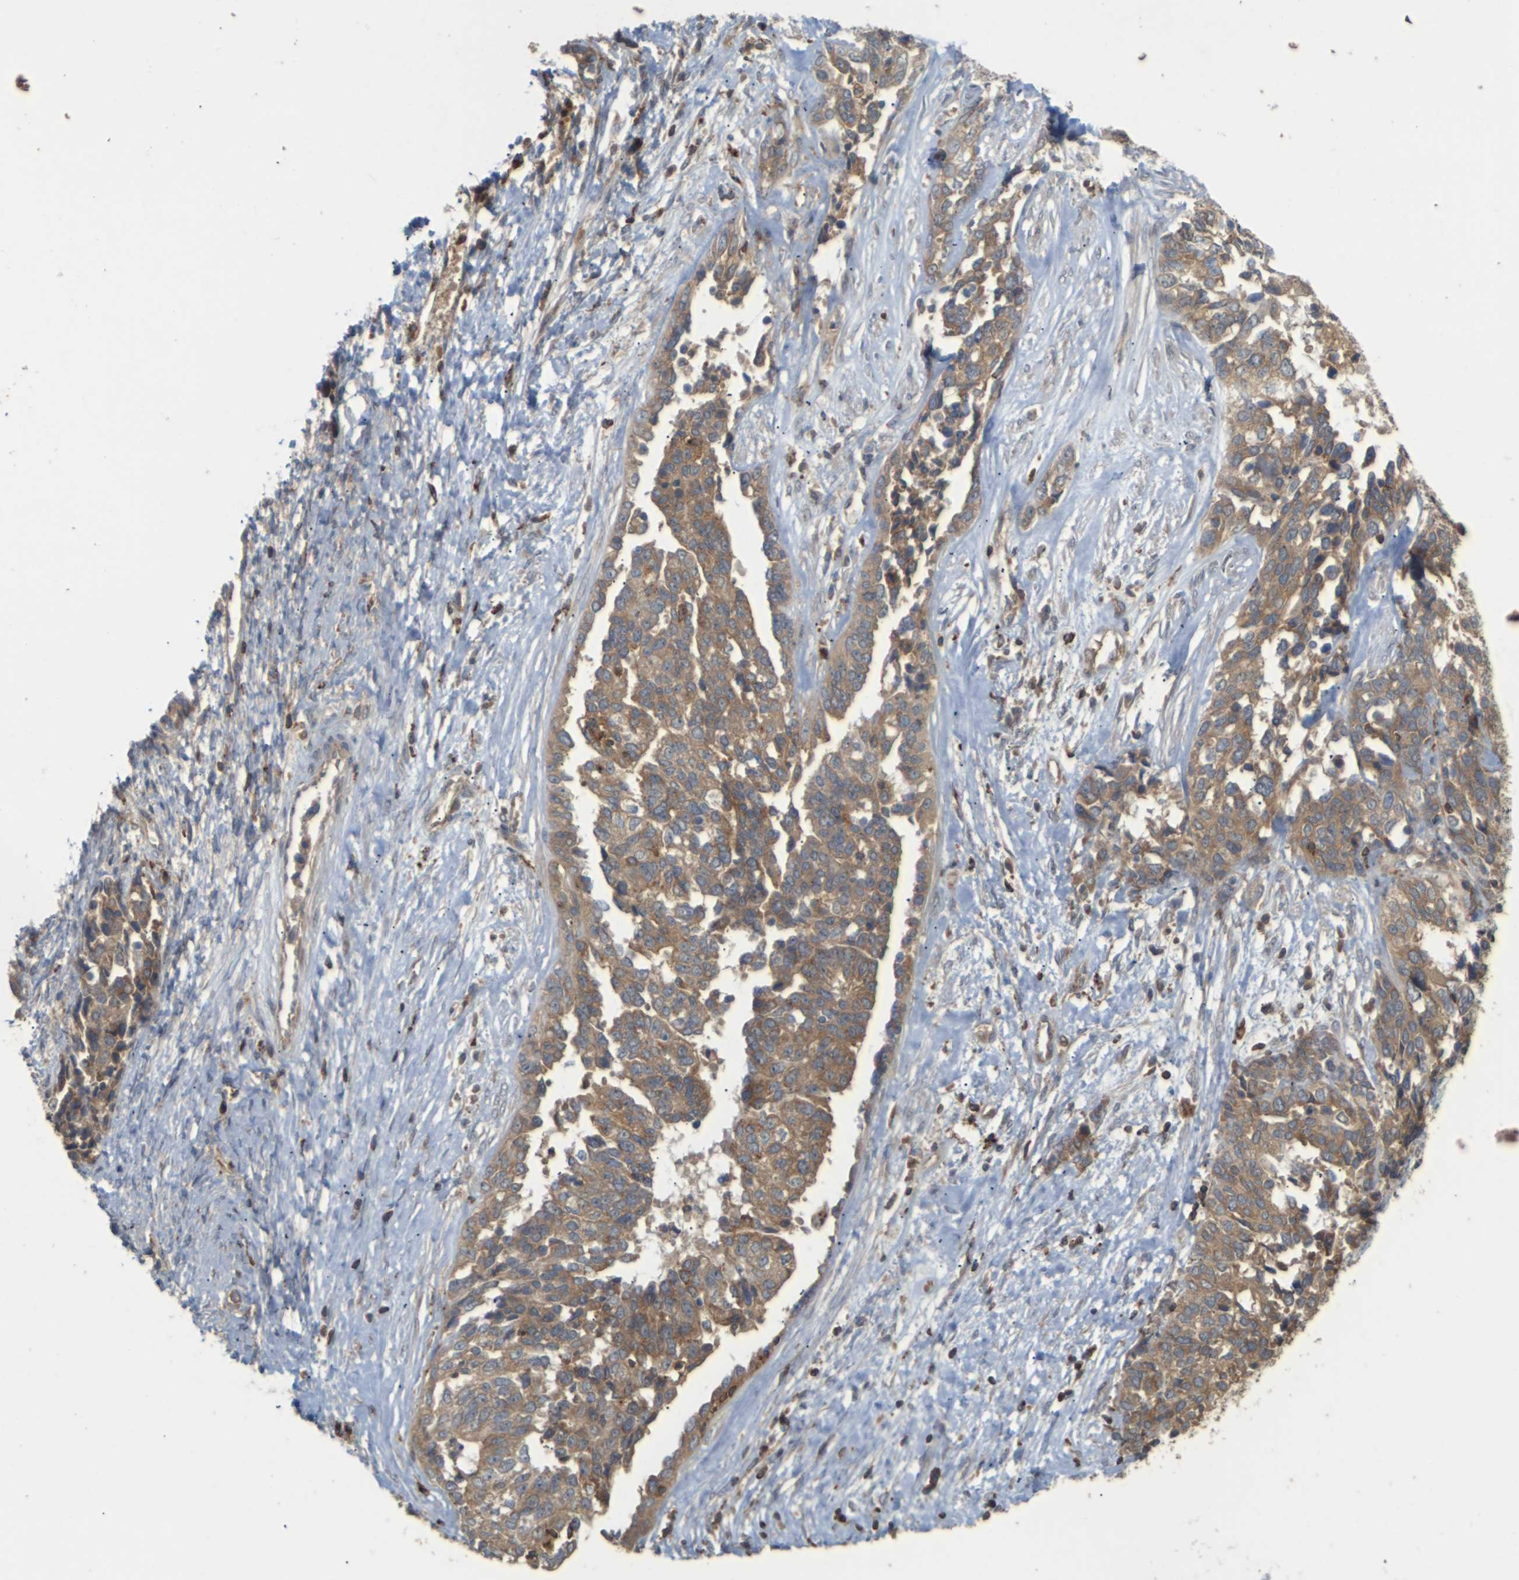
{"staining": {"intensity": "moderate", "quantity": ">75%", "location": "cytoplasmic/membranous"}, "tissue": "ovarian cancer", "cell_type": "Tumor cells", "image_type": "cancer", "snomed": [{"axis": "morphology", "description": "Cystadenocarcinoma, serous, NOS"}, {"axis": "topography", "description": "Ovary"}], "caption": "An image of human ovarian cancer stained for a protein demonstrates moderate cytoplasmic/membranous brown staining in tumor cells. (DAB (3,3'-diaminobenzidine) = brown stain, brightfield microscopy at high magnification).", "gene": "KSR1", "patient": {"sex": "female", "age": 44}}